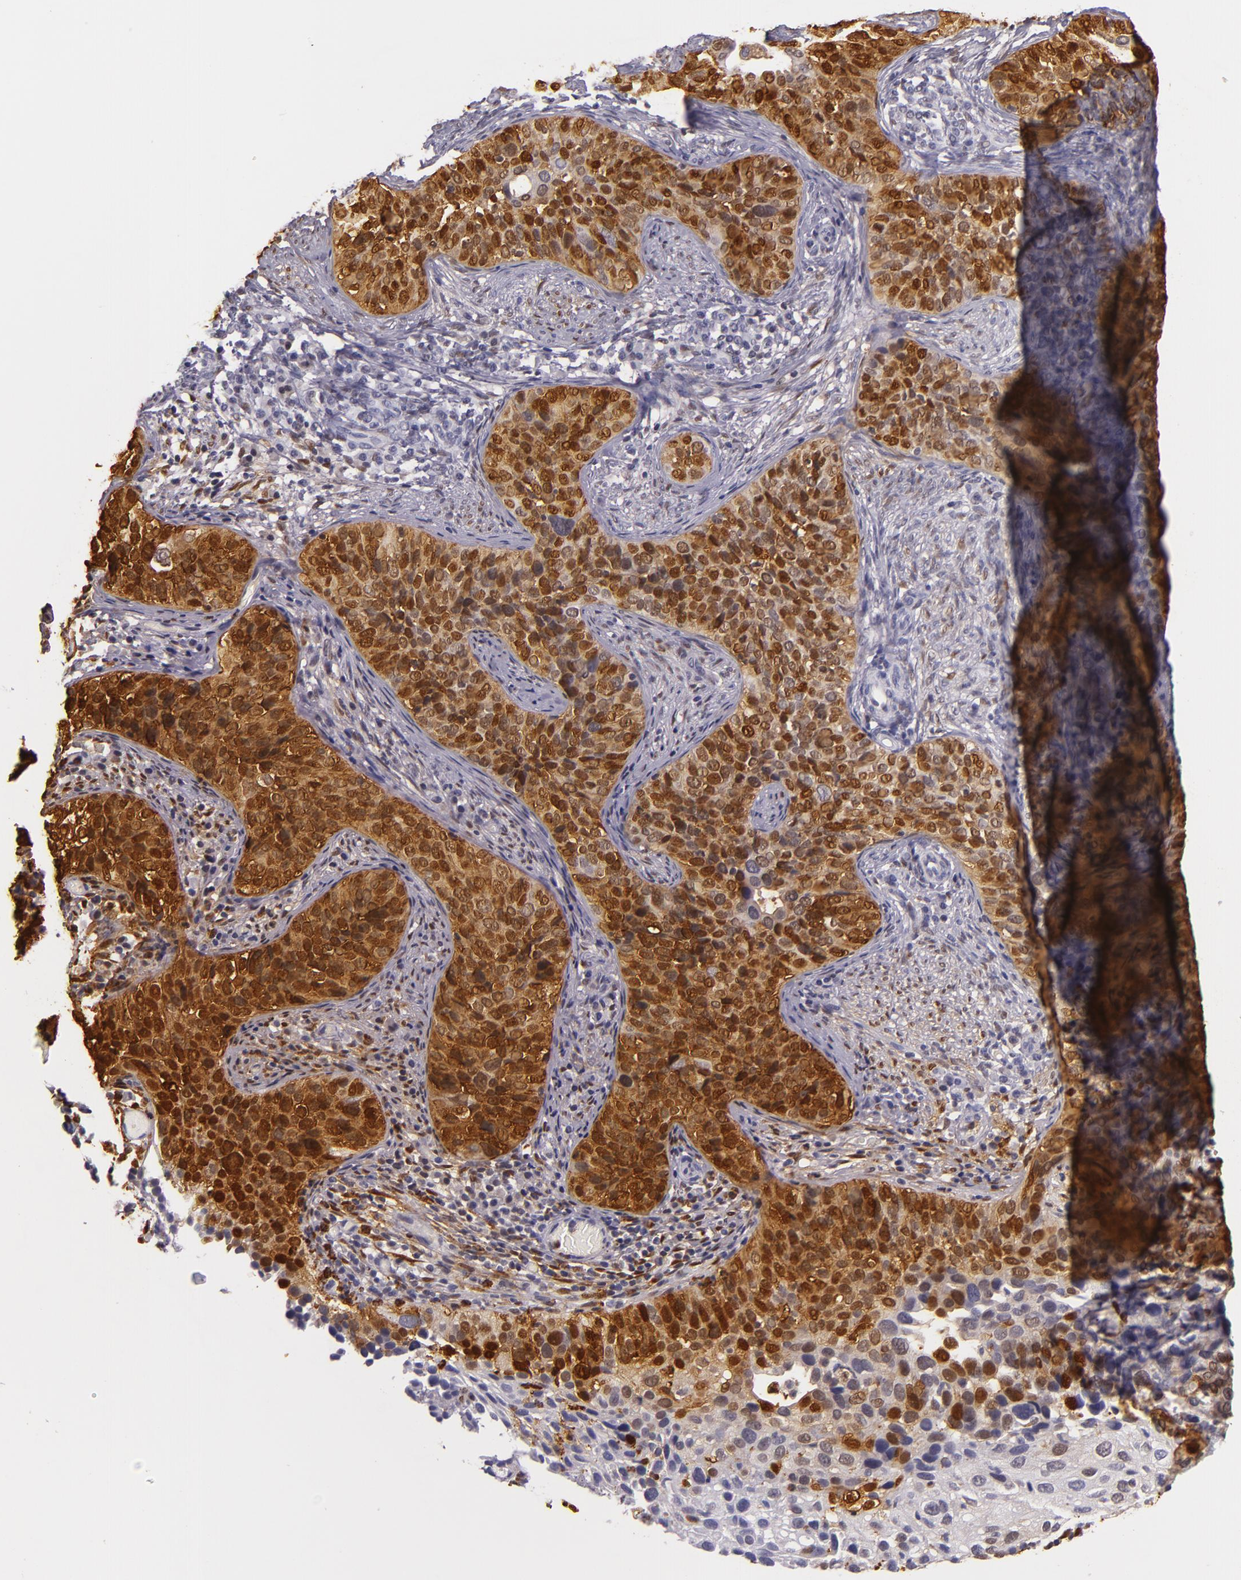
{"staining": {"intensity": "strong", "quantity": ">75%", "location": "nuclear"}, "tissue": "cervical cancer", "cell_type": "Tumor cells", "image_type": "cancer", "snomed": [{"axis": "morphology", "description": "Squamous cell carcinoma, NOS"}, {"axis": "topography", "description": "Cervix"}], "caption": "High-power microscopy captured an immunohistochemistry (IHC) image of cervical cancer, revealing strong nuclear expression in approximately >75% of tumor cells.", "gene": "MT1A", "patient": {"sex": "female", "age": 31}}